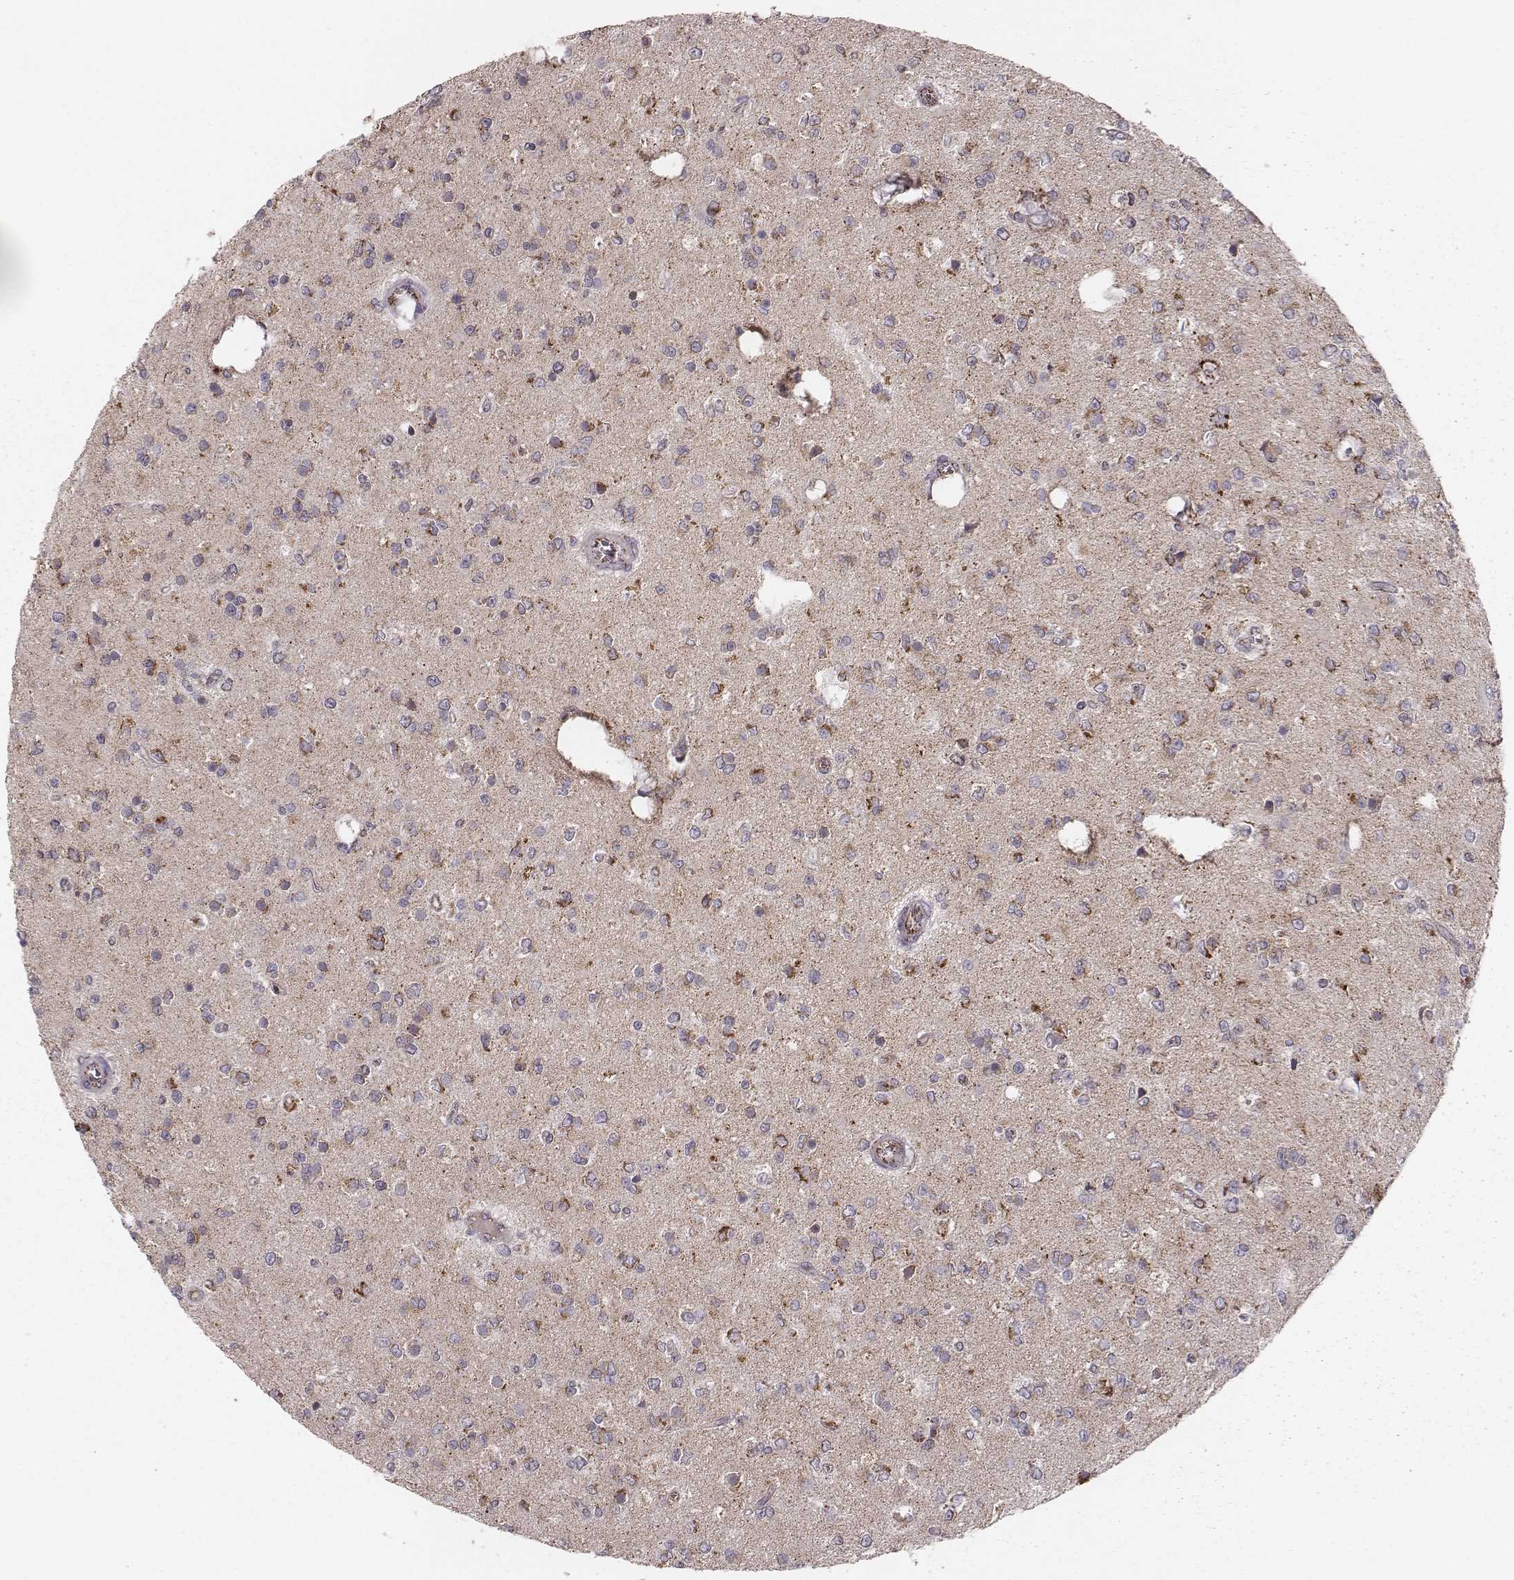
{"staining": {"intensity": "strong", "quantity": ">75%", "location": "cytoplasmic/membranous"}, "tissue": "glioma", "cell_type": "Tumor cells", "image_type": "cancer", "snomed": [{"axis": "morphology", "description": "Glioma, malignant, Low grade"}, {"axis": "topography", "description": "Brain"}], "caption": "Tumor cells show high levels of strong cytoplasmic/membranous positivity in approximately >75% of cells in malignant glioma (low-grade). (DAB (3,3'-diaminobenzidine) IHC, brown staining for protein, blue staining for nuclei).", "gene": "TUFM", "patient": {"sex": "female", "age": 45}}